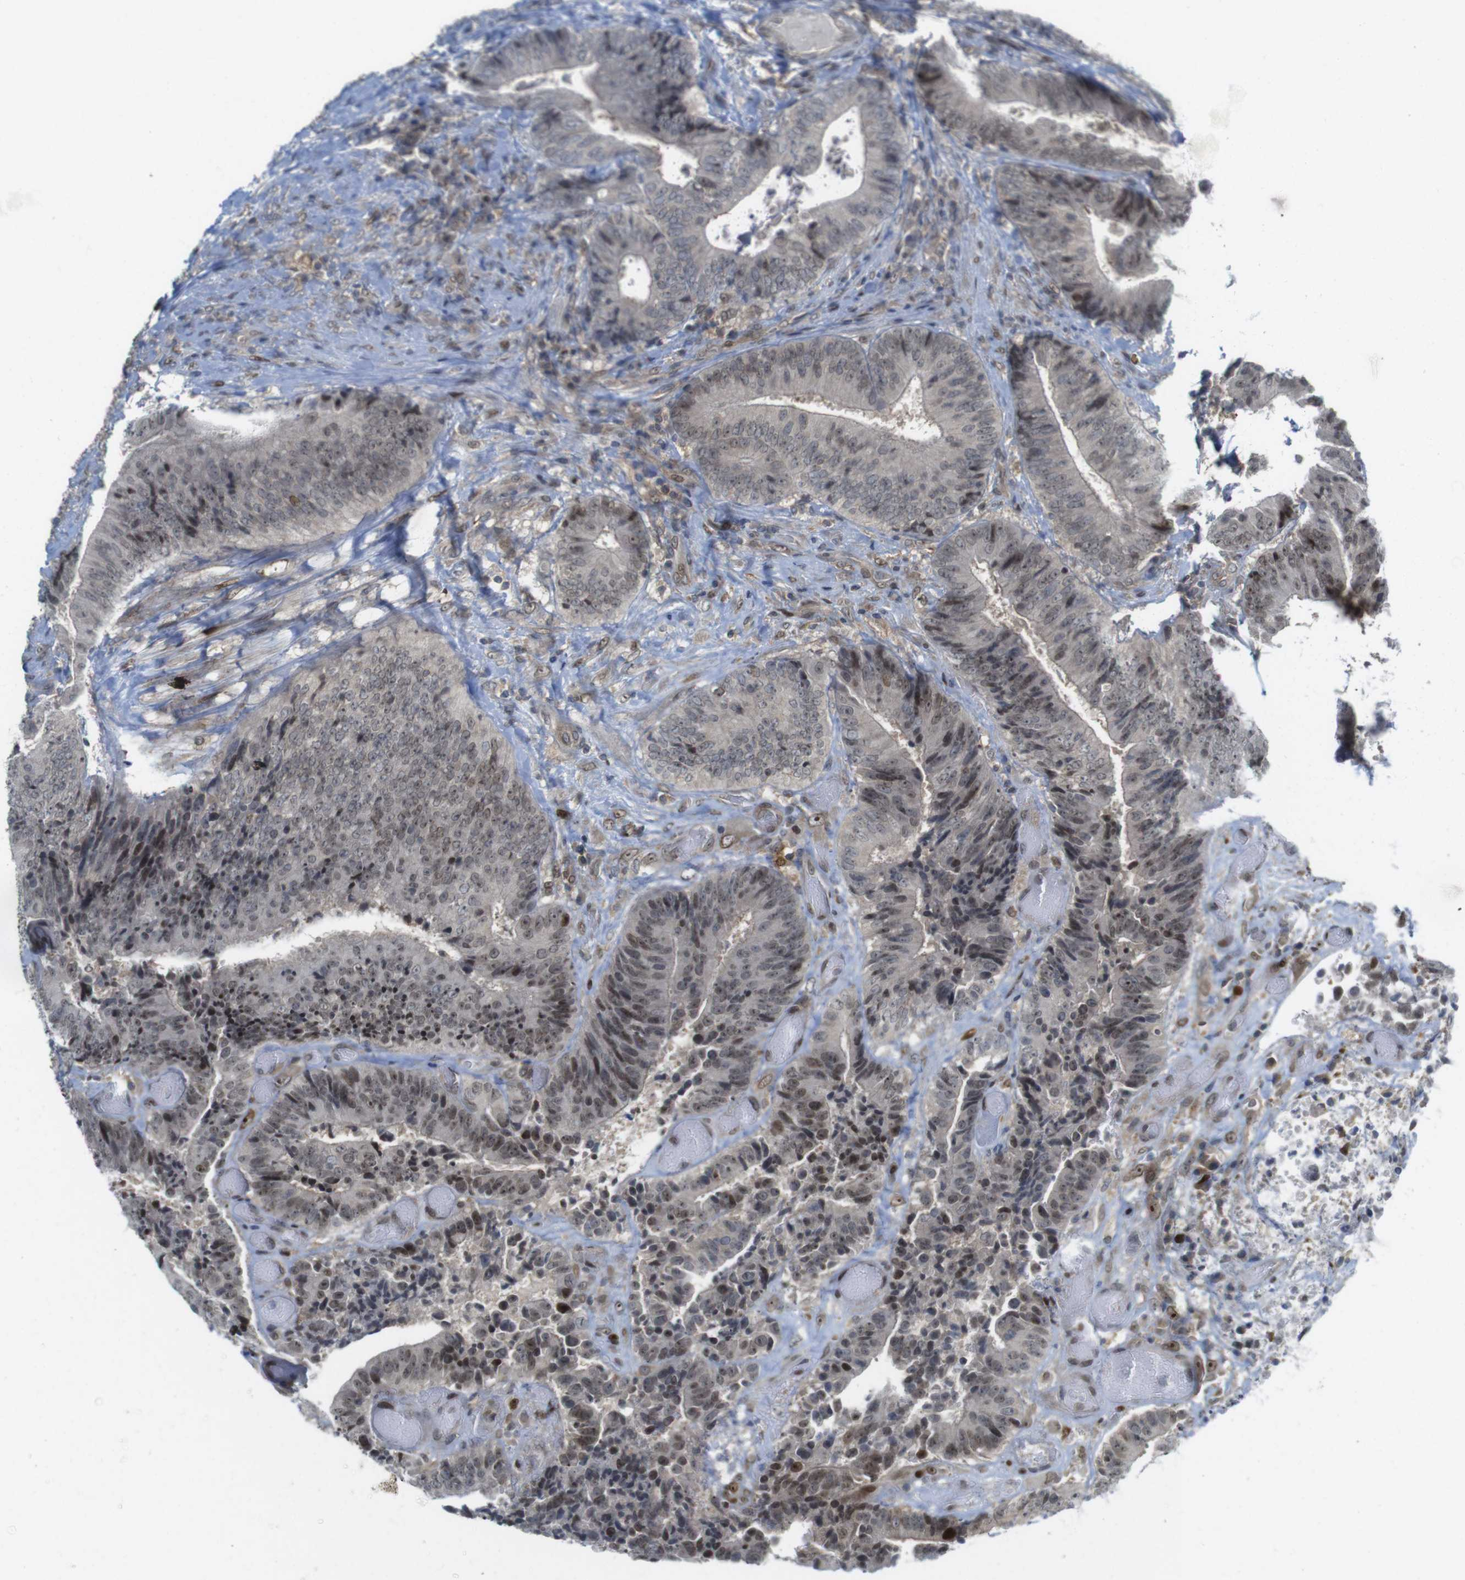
{"staining": {"intensity": "moderate", "quantity": "25%-75%", "location": "nuclear"}, "tissue": "colorectal cancer", "cell_type": "Tumor cells", "image_type": "cancer", "snomed": [{"axis": "morphology", "description": "Adenocarcinoma, NOS"}, {"axis": "topography", "description": "Rectum"}], "caption": "Colorectal adenocarcinoma stained with a brown dye shows moderate nuclear positive expression in about 25%-75% of tumor cells.", "gene": "RCC1", "patient": {"sex": "male", "age": 72}}